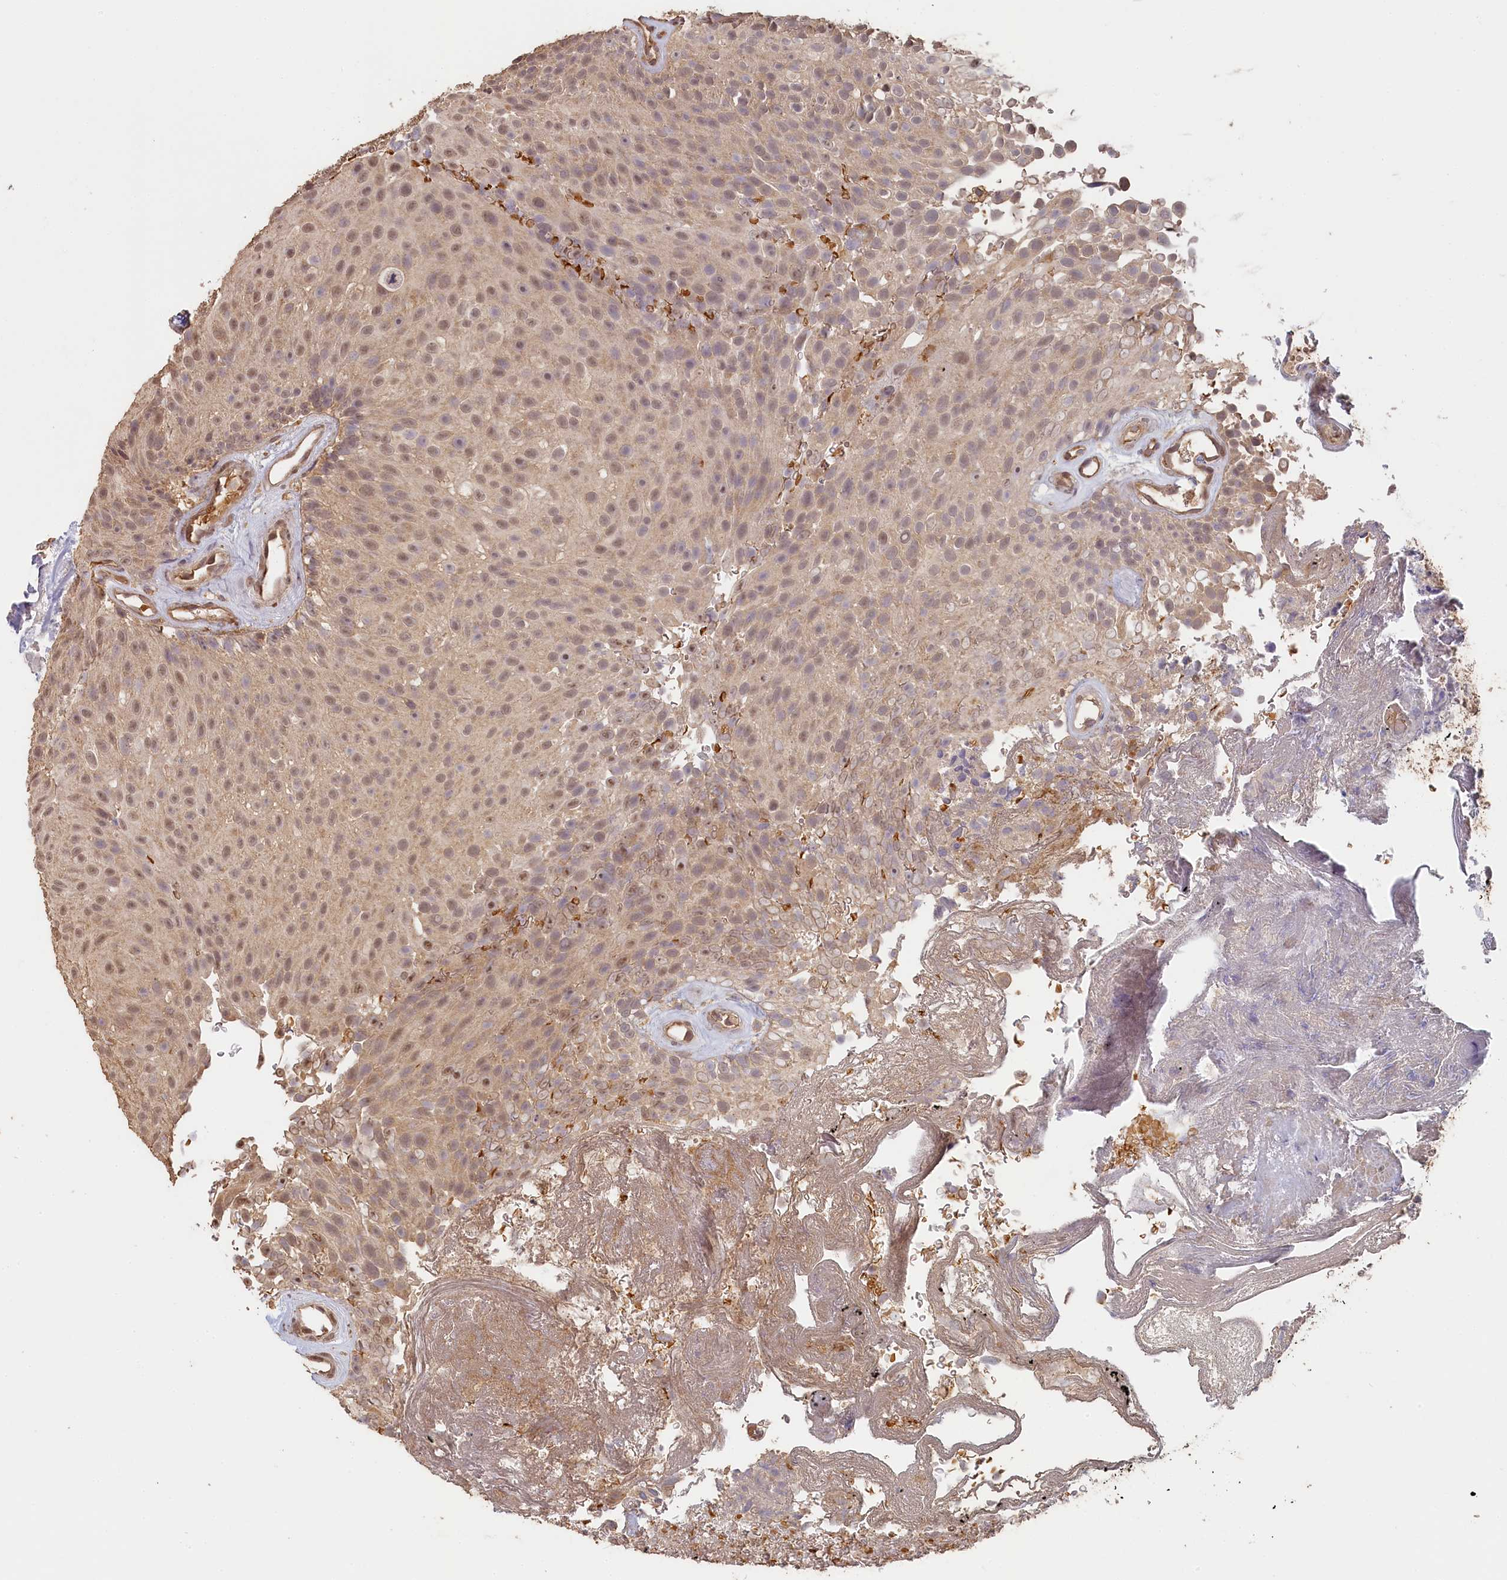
{"staining": {"intensity": "weak", "quantity": ">75%", "location": "nuclear"}, "tissue": "urothelial cancer", "cell_type": "Tumor cells", "image_type": "cancer", "snomed": [{"axis": "morphology", "description": "Urothelial carcinoma, Low grade"}, {"axis": "topography", "description": "Urinary bladder"}], "caption": "Human urothelial cancer stained for a protein (brown) exhibits weak nuclear positive positivity in approximately >75% of tumor cells.", "gene": "STX16", "patient": {"sex": "male", "age": 78}}